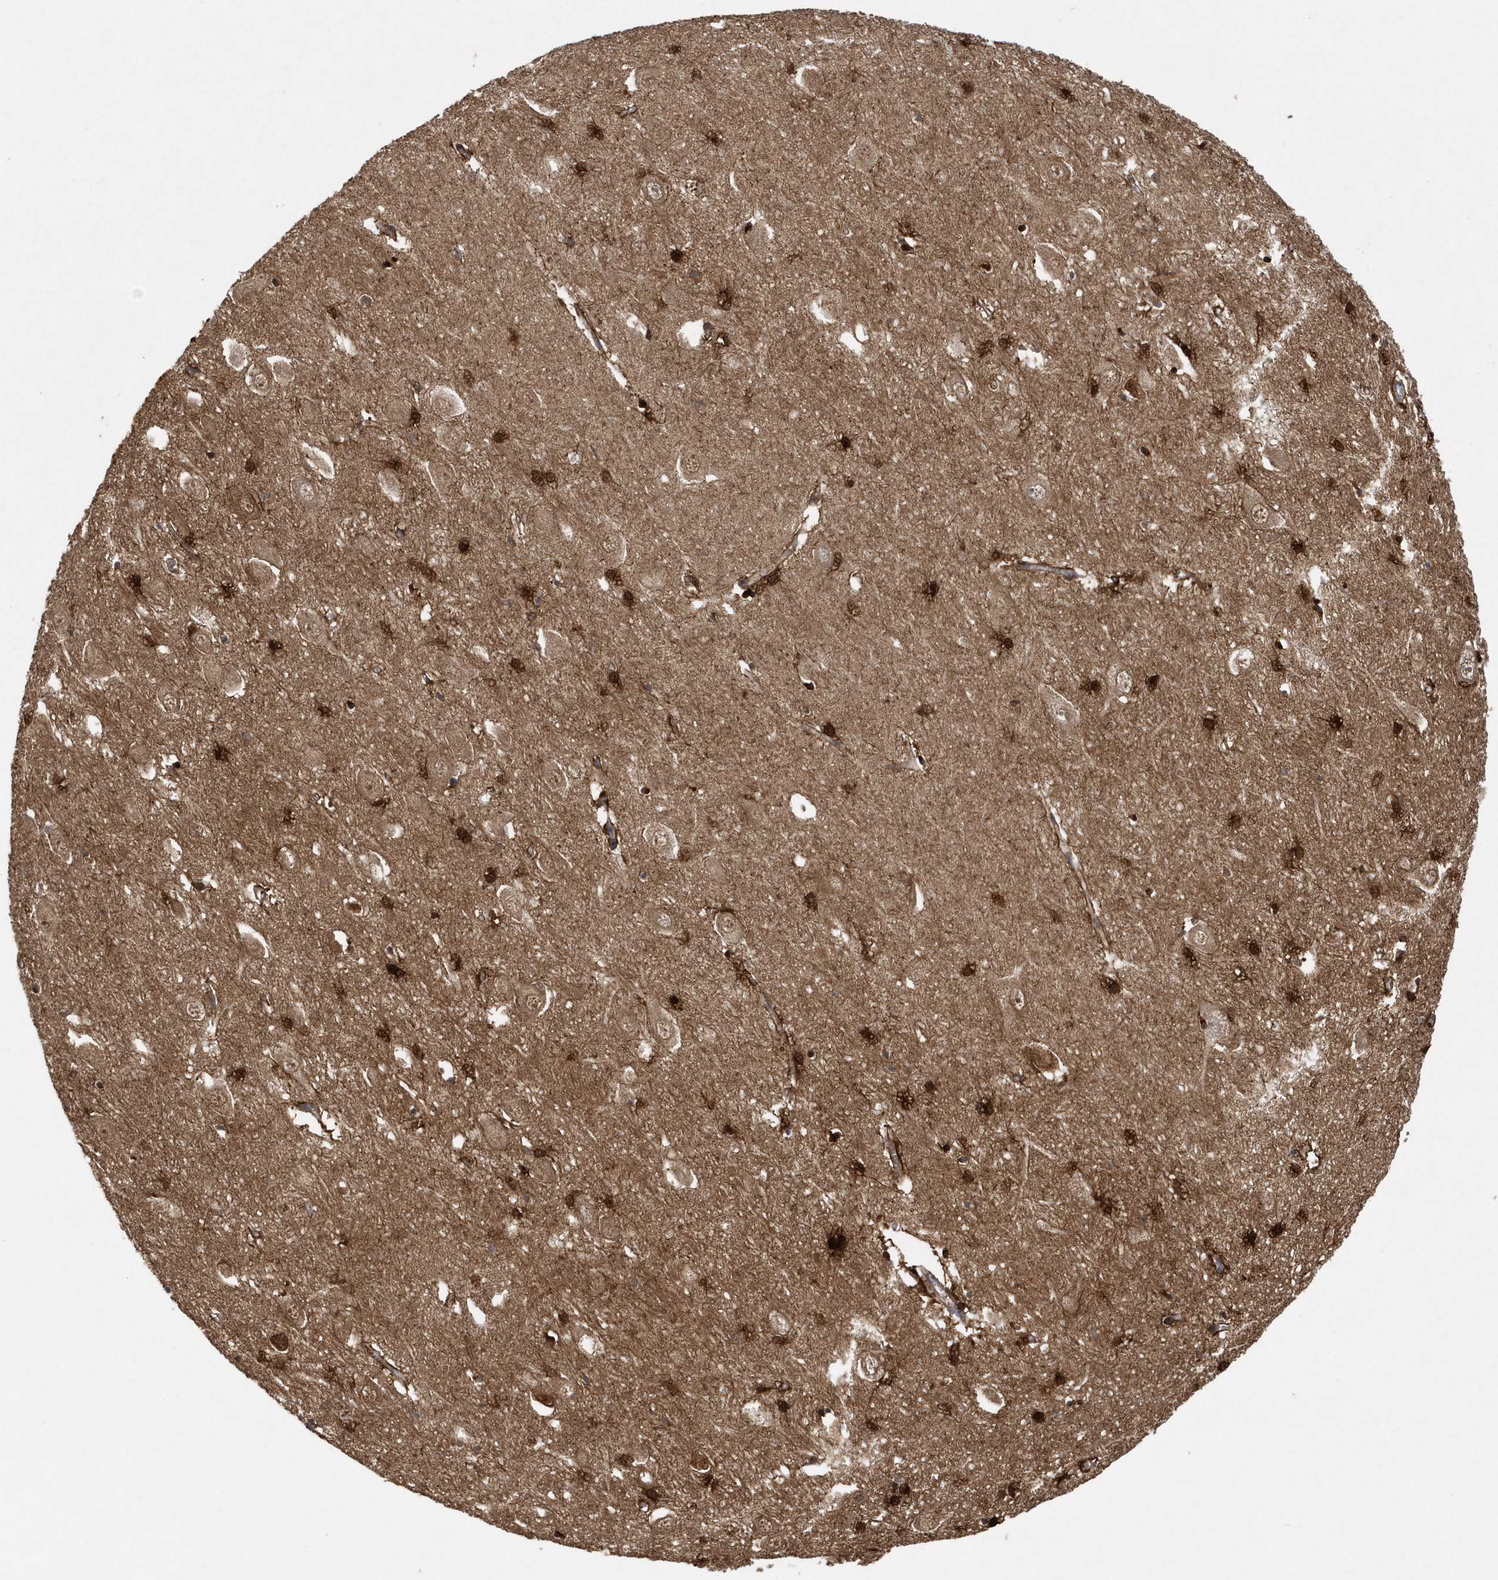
{"staining": {"intensity": "strong", "quantity": "25%-75%", "location": "cytoplasmic/membranous,nuclear"}, "tissue": "hippocampus", "cell_type": "Glial cells", "image_type": "normal", "snomed": [{"axis": "morphology", "description": "Normal tissue, NOS"}, {"axis": "topography", "description": "Hippocampus"}], "caption": "Immunohistochemical staining of benign hippocampus demonstrates strong cytoplasmic/membranous,nuclear protein staining in approximately 25%-75% of glial cells.", "gene": "PAICS", "patient": {"sex": "female", "age": 64}}